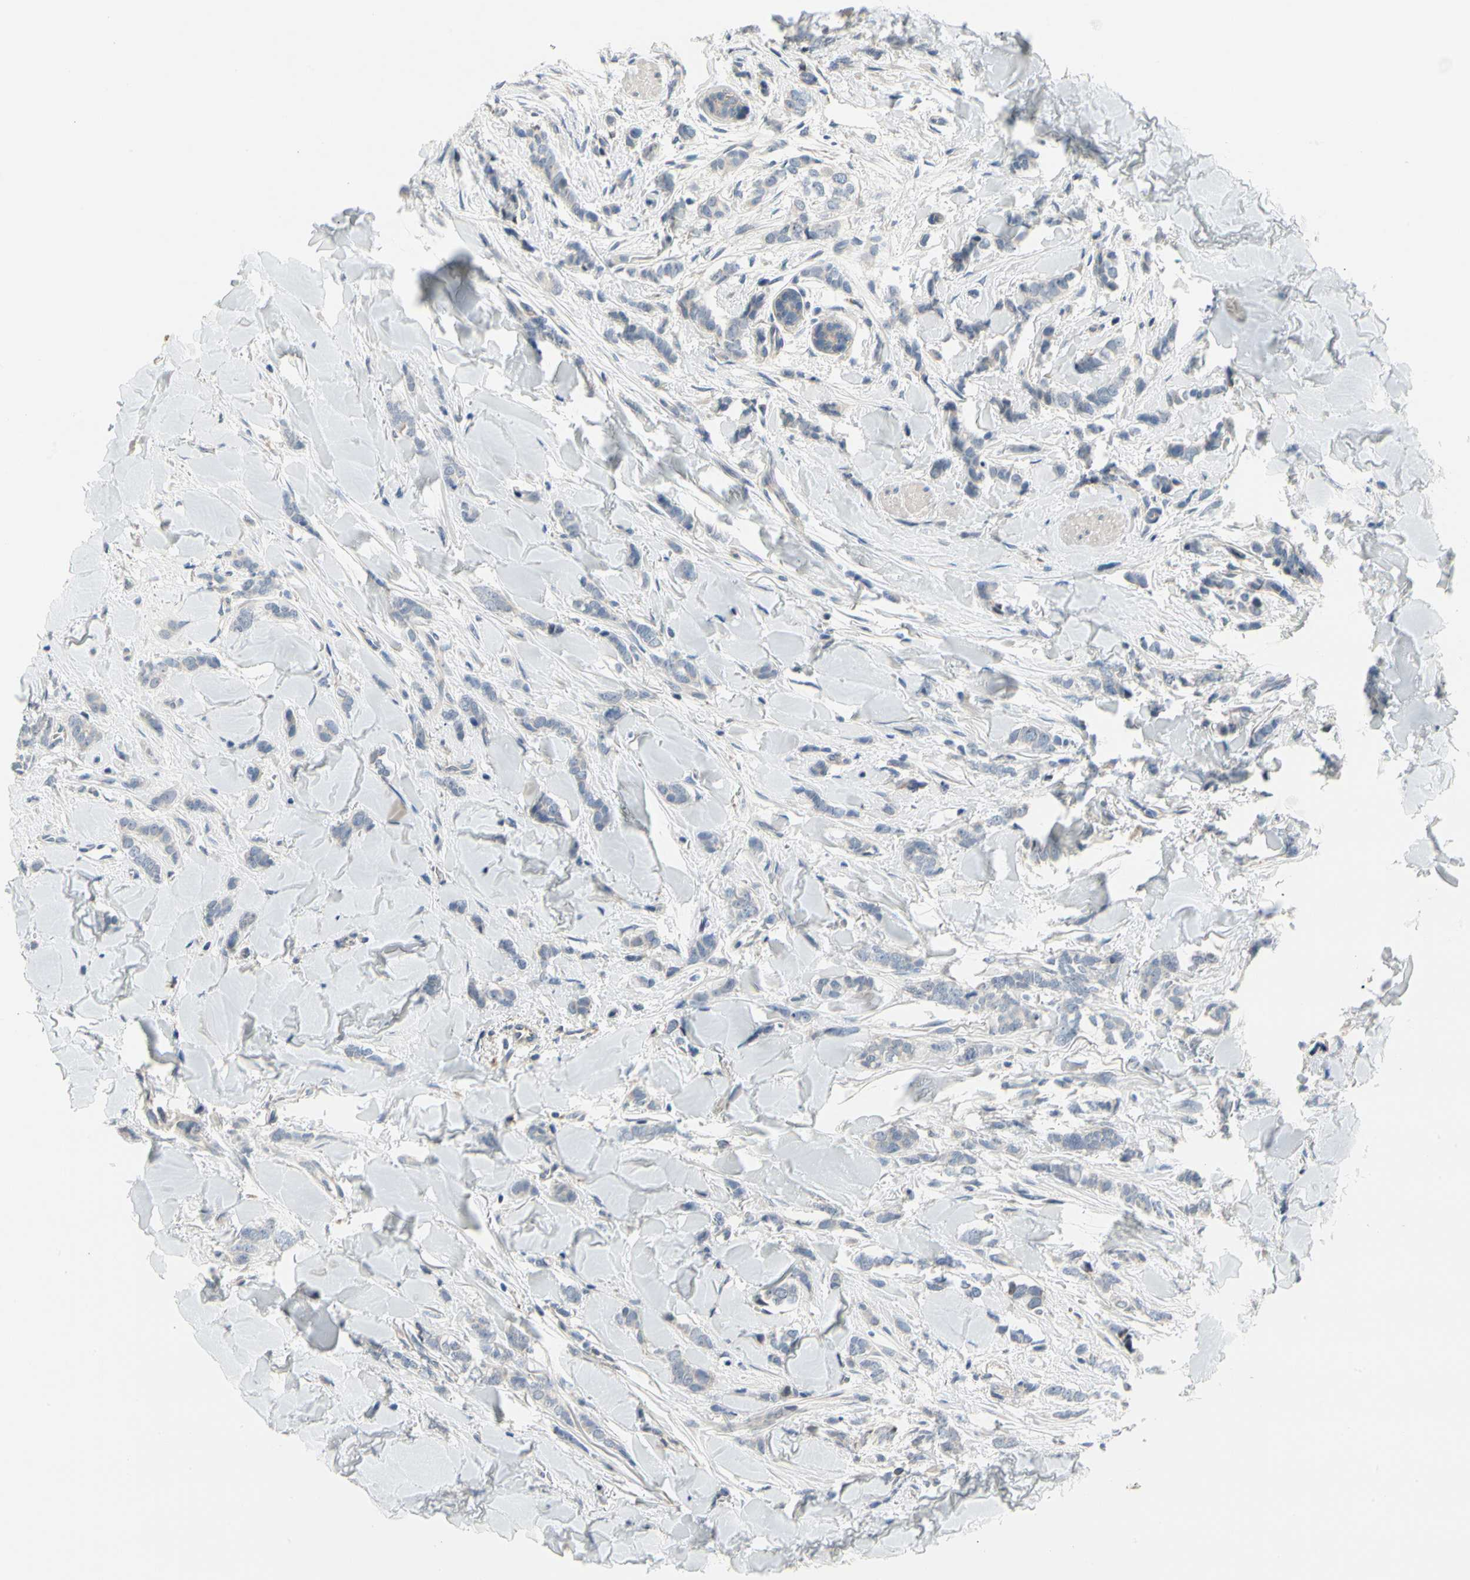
{"staining": {"intensity": "negative", "quantity": "none", "location": "none"}, "tissue": "breast cancer", "cell_type": "Tumor cells", "image_type": "cancer", "snomed": [{"axis": "morphology", "description": "Lobular carcinoma"}, {"axis": "topography", "description": "Skin"}, {"axis": "topography", "description": "Breast"}], "caption": "Breast cancer (lobular carcinoma) stained for a protein using immunohistochemistry exhibits no staining tumor cells.", "gene": "NFASC", "patient": {"sex": "female", "age": 46}}